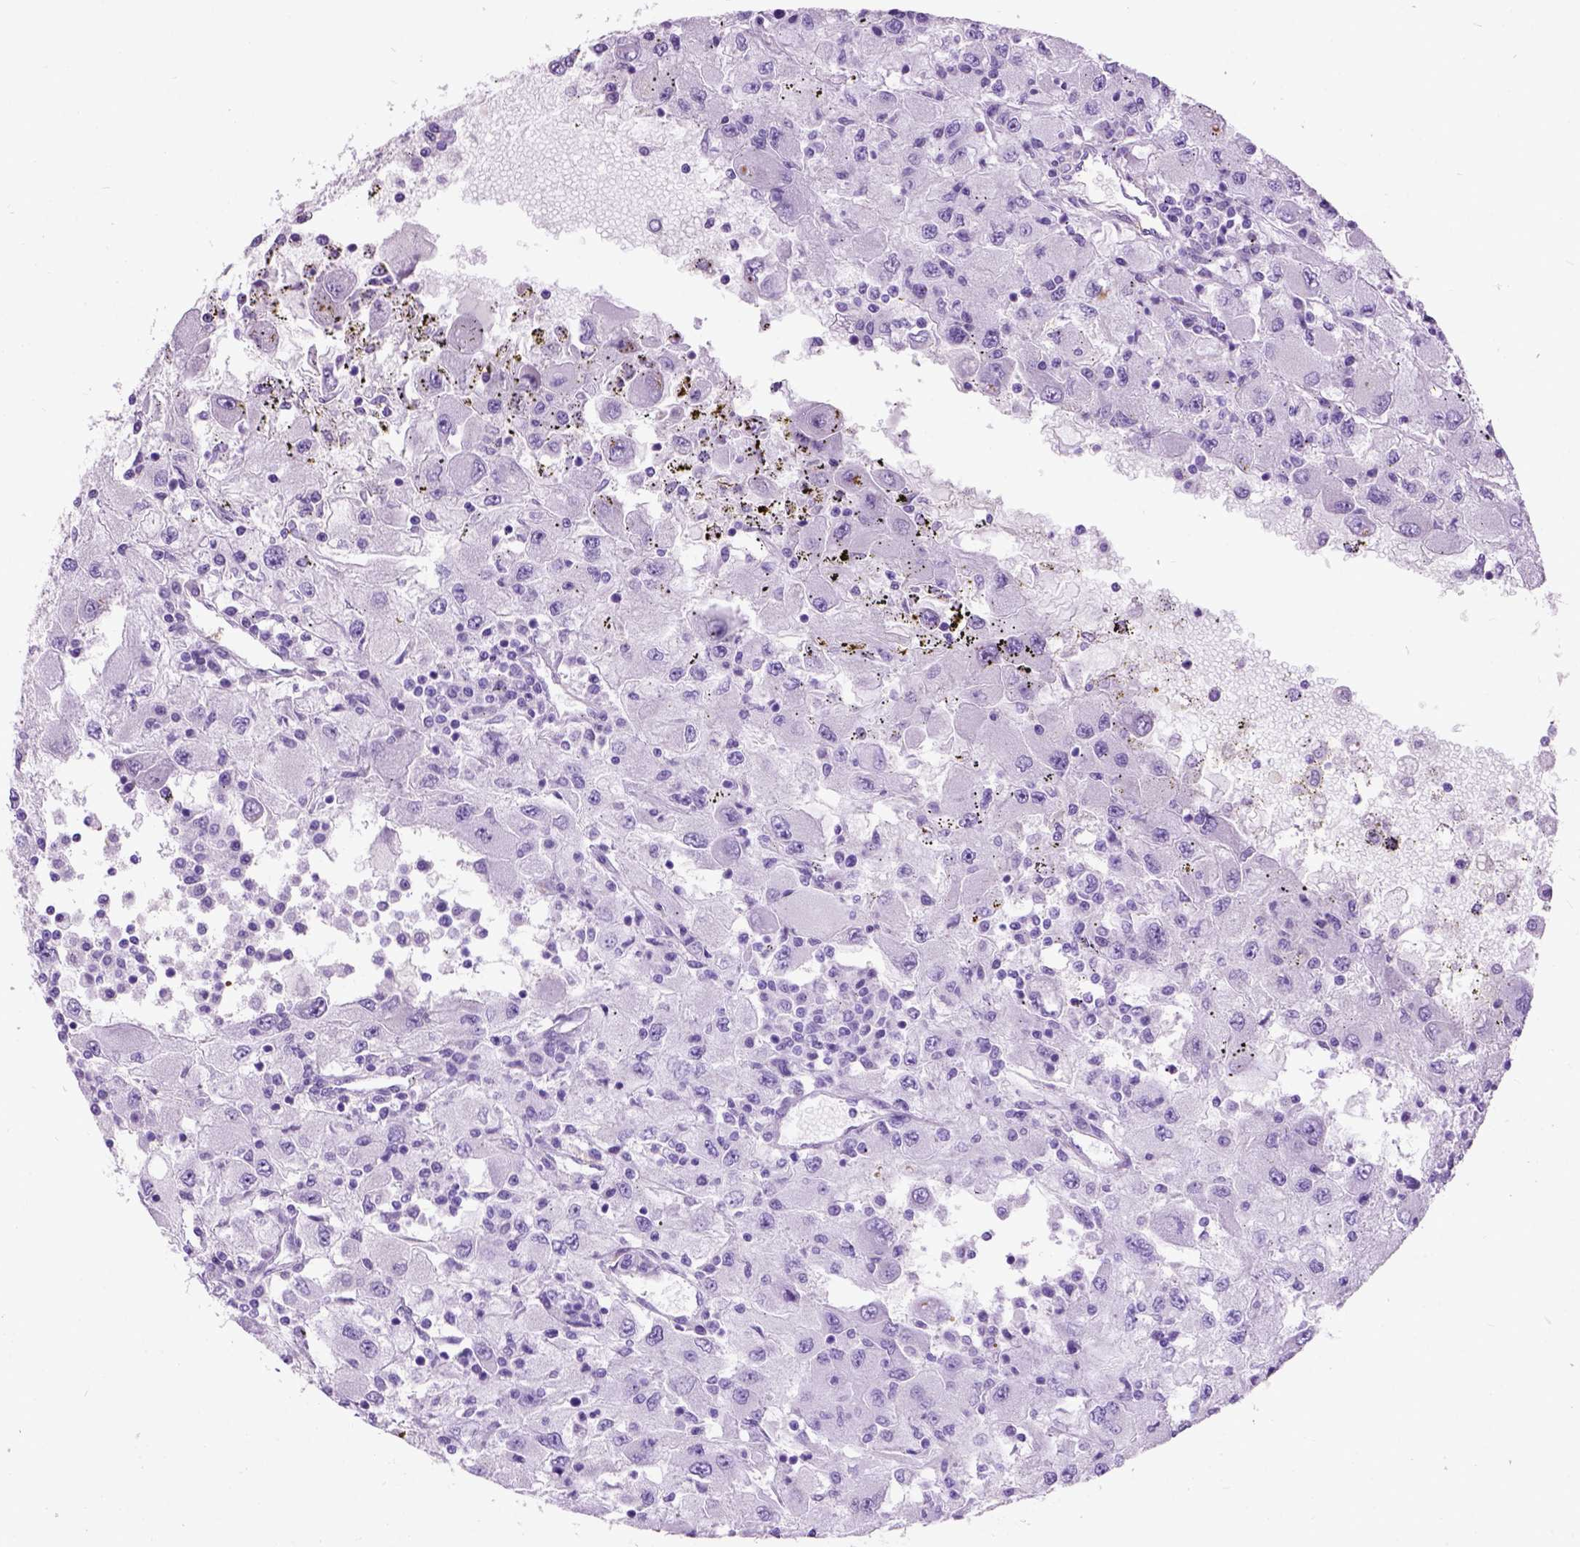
{"staining": {"intensity": "negative", "quantity": "none", "location": "none"}, "tissue": "renal cancer", "cell_type": "Tumor cells", "image_type": "cancer", "snomed": [{"axis": "morphology", "description": "Adenocarcinoma, NOS"}, {"axis": "topography", "description": "Kidney"}], "caption": "This is an immunohistochemistry photomicrograph of human renal adenocarcinoma. There is no staining in tumor cells.", "gene": "MAPT", "patient": {"sex": "female", "age": 67}}